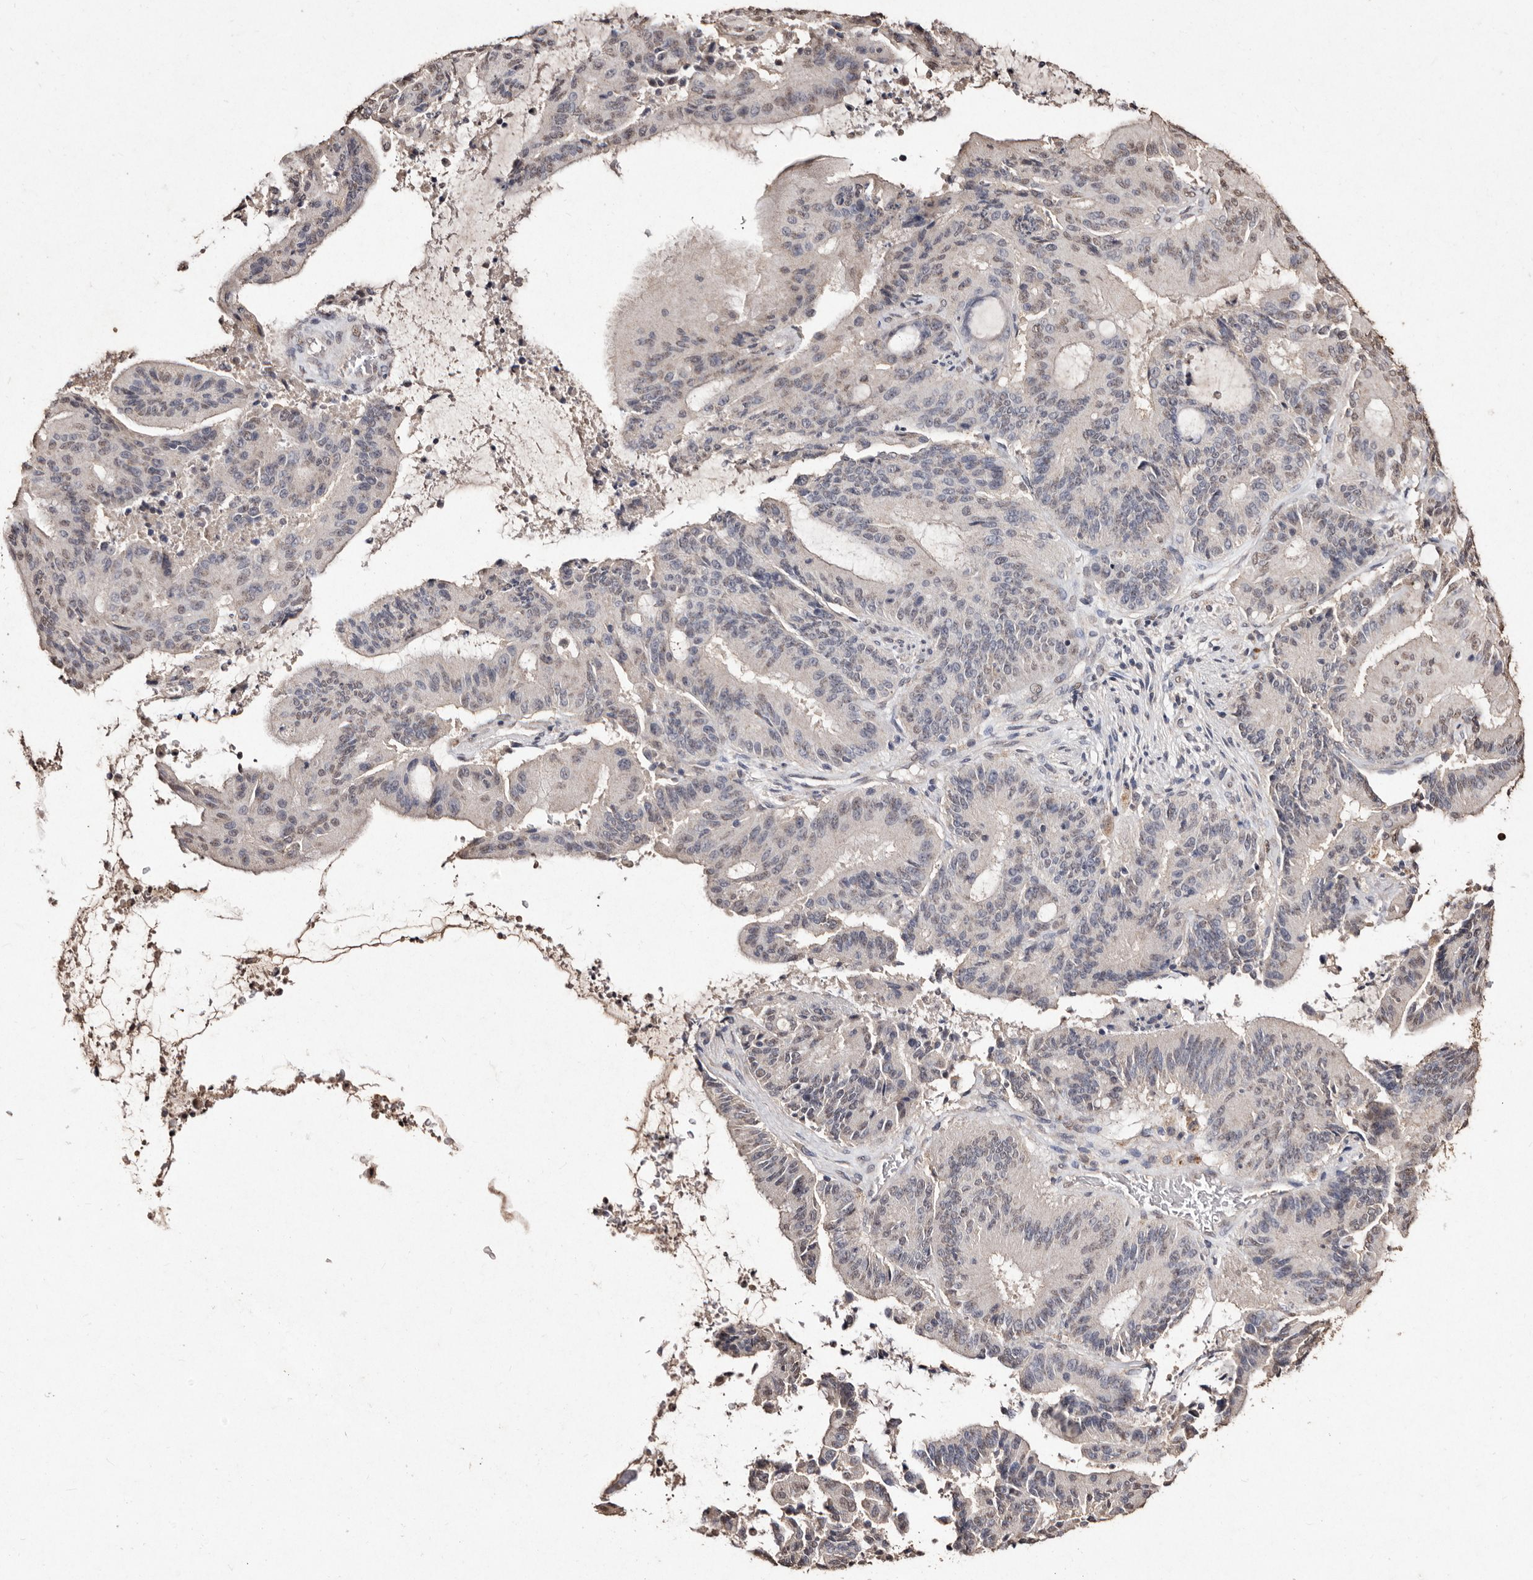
{"staining": {"intensity": "weak", "quantity": "<25%", "location": "nuclear"}, "tissue": "liver cancer", "cell_type": "Tumor cells", "image_type": "cancer", "snomed": [{"axis": "morphology", "description": "Normal tissue, NOS"}, {"axis": "morphology", "description": "Cholangiocarcinoma"}, {"axis": "topography", "description": "Liver"}, {"axis": "topography", "description": "Peripheral nerve tissue"}], "caption": "Immunohistochemistry (IHC) of human liver cancer (cholangiocarcinoma) displays no expression in tumor cells.", "gene": "ERBB4", "patient": {"sex": "female", "age": 73}}